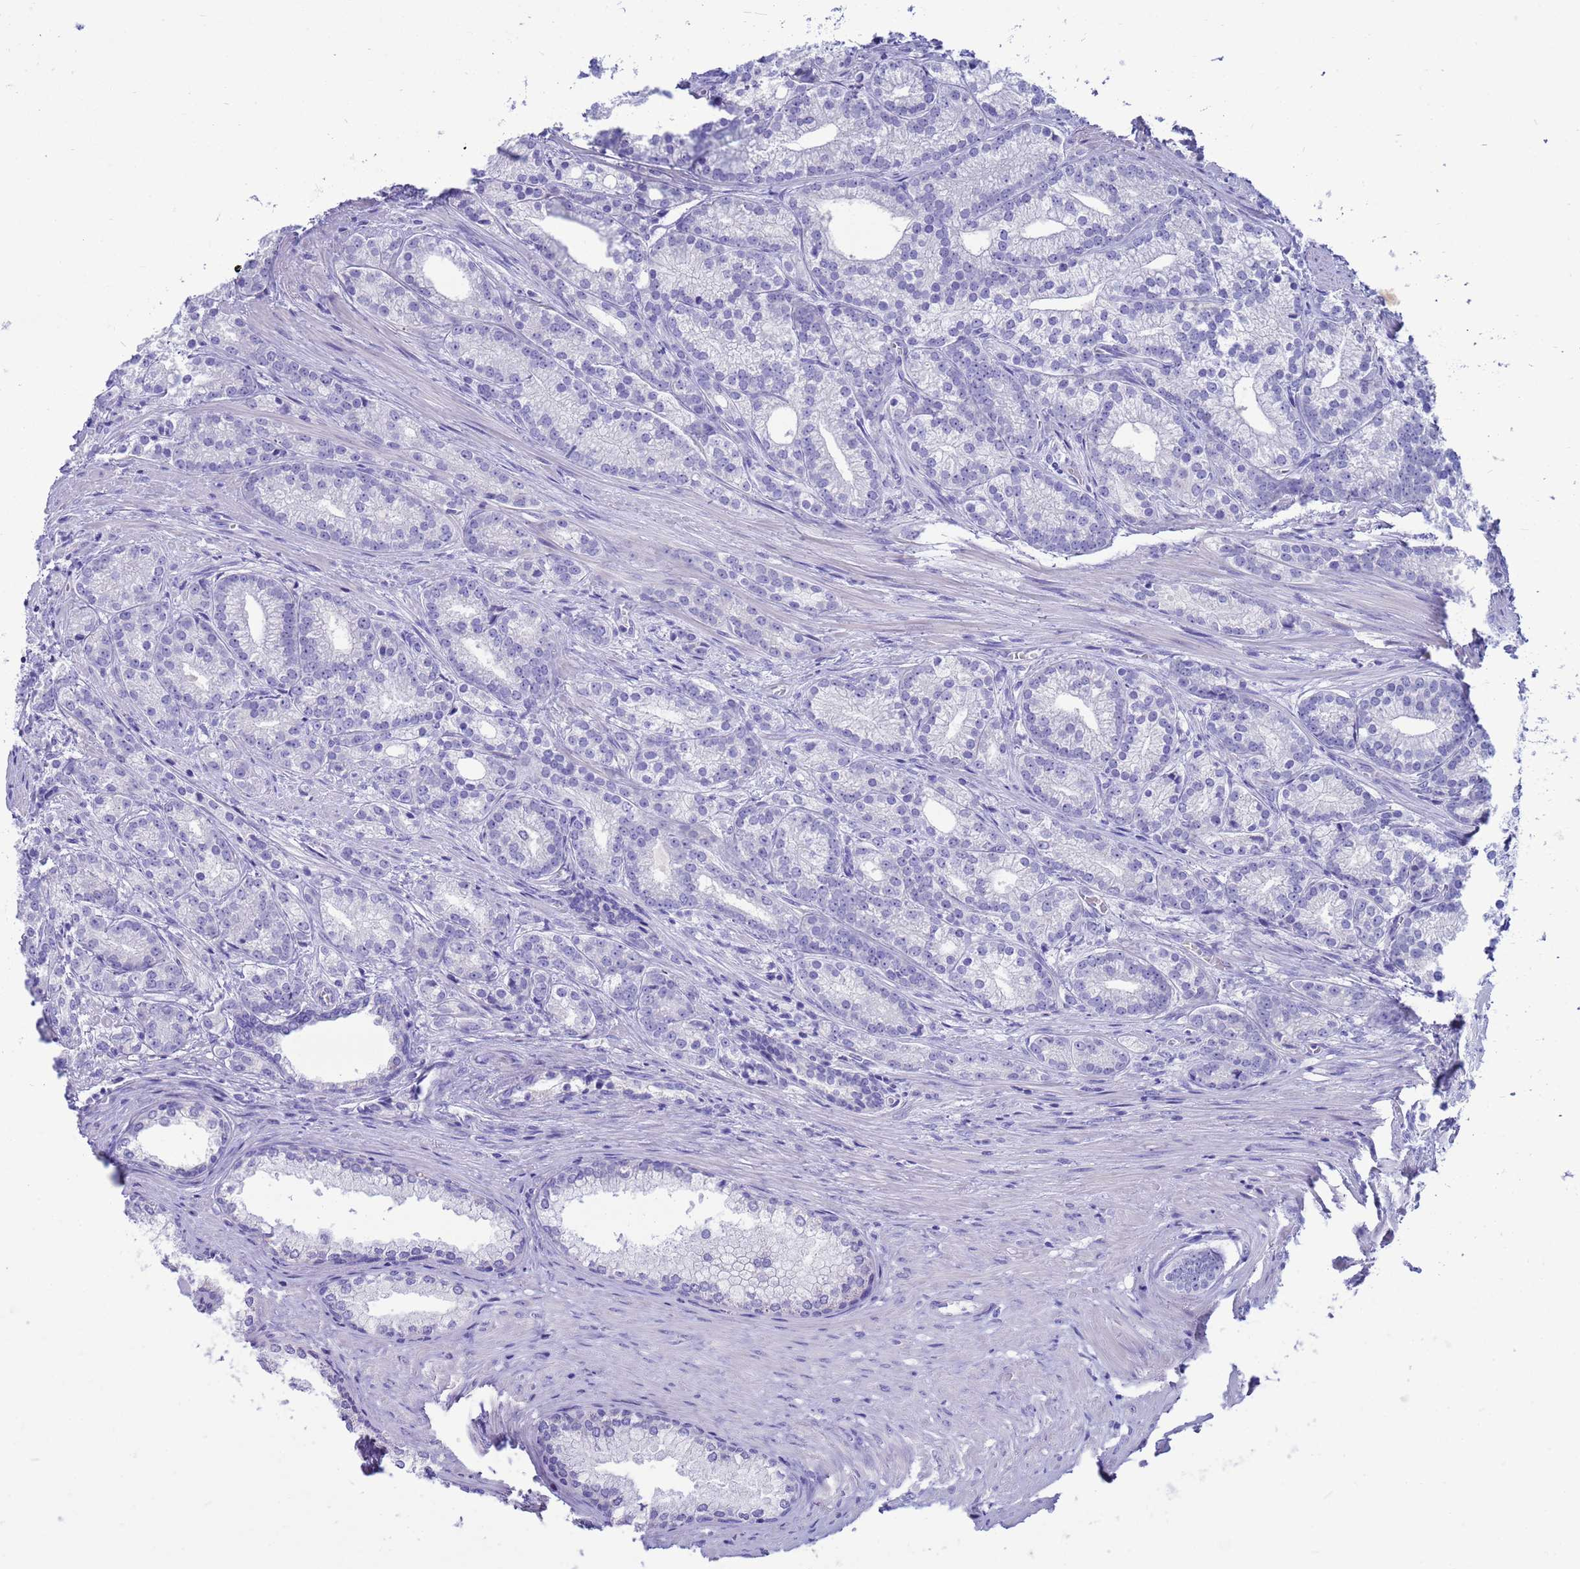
{"staining": {"intensity": "negative", "quantity": "none", "location": "none"}, "tissue": "prostate cancer", "cell_type": "Tumor cells", "image_type": "cancer", "snomed": [{"axis": "morphology", "description": "Adenocarcinoma, Low grade"}, {"axis": "topography", "description": "Prostate"}], "caption": "The photomicrograph demonstrates no significant staining in tumor cells of low-grade adenocarcinoma (prostate).", "gene": "SYCN", "patient": {"sex": "male", "age": 71}}